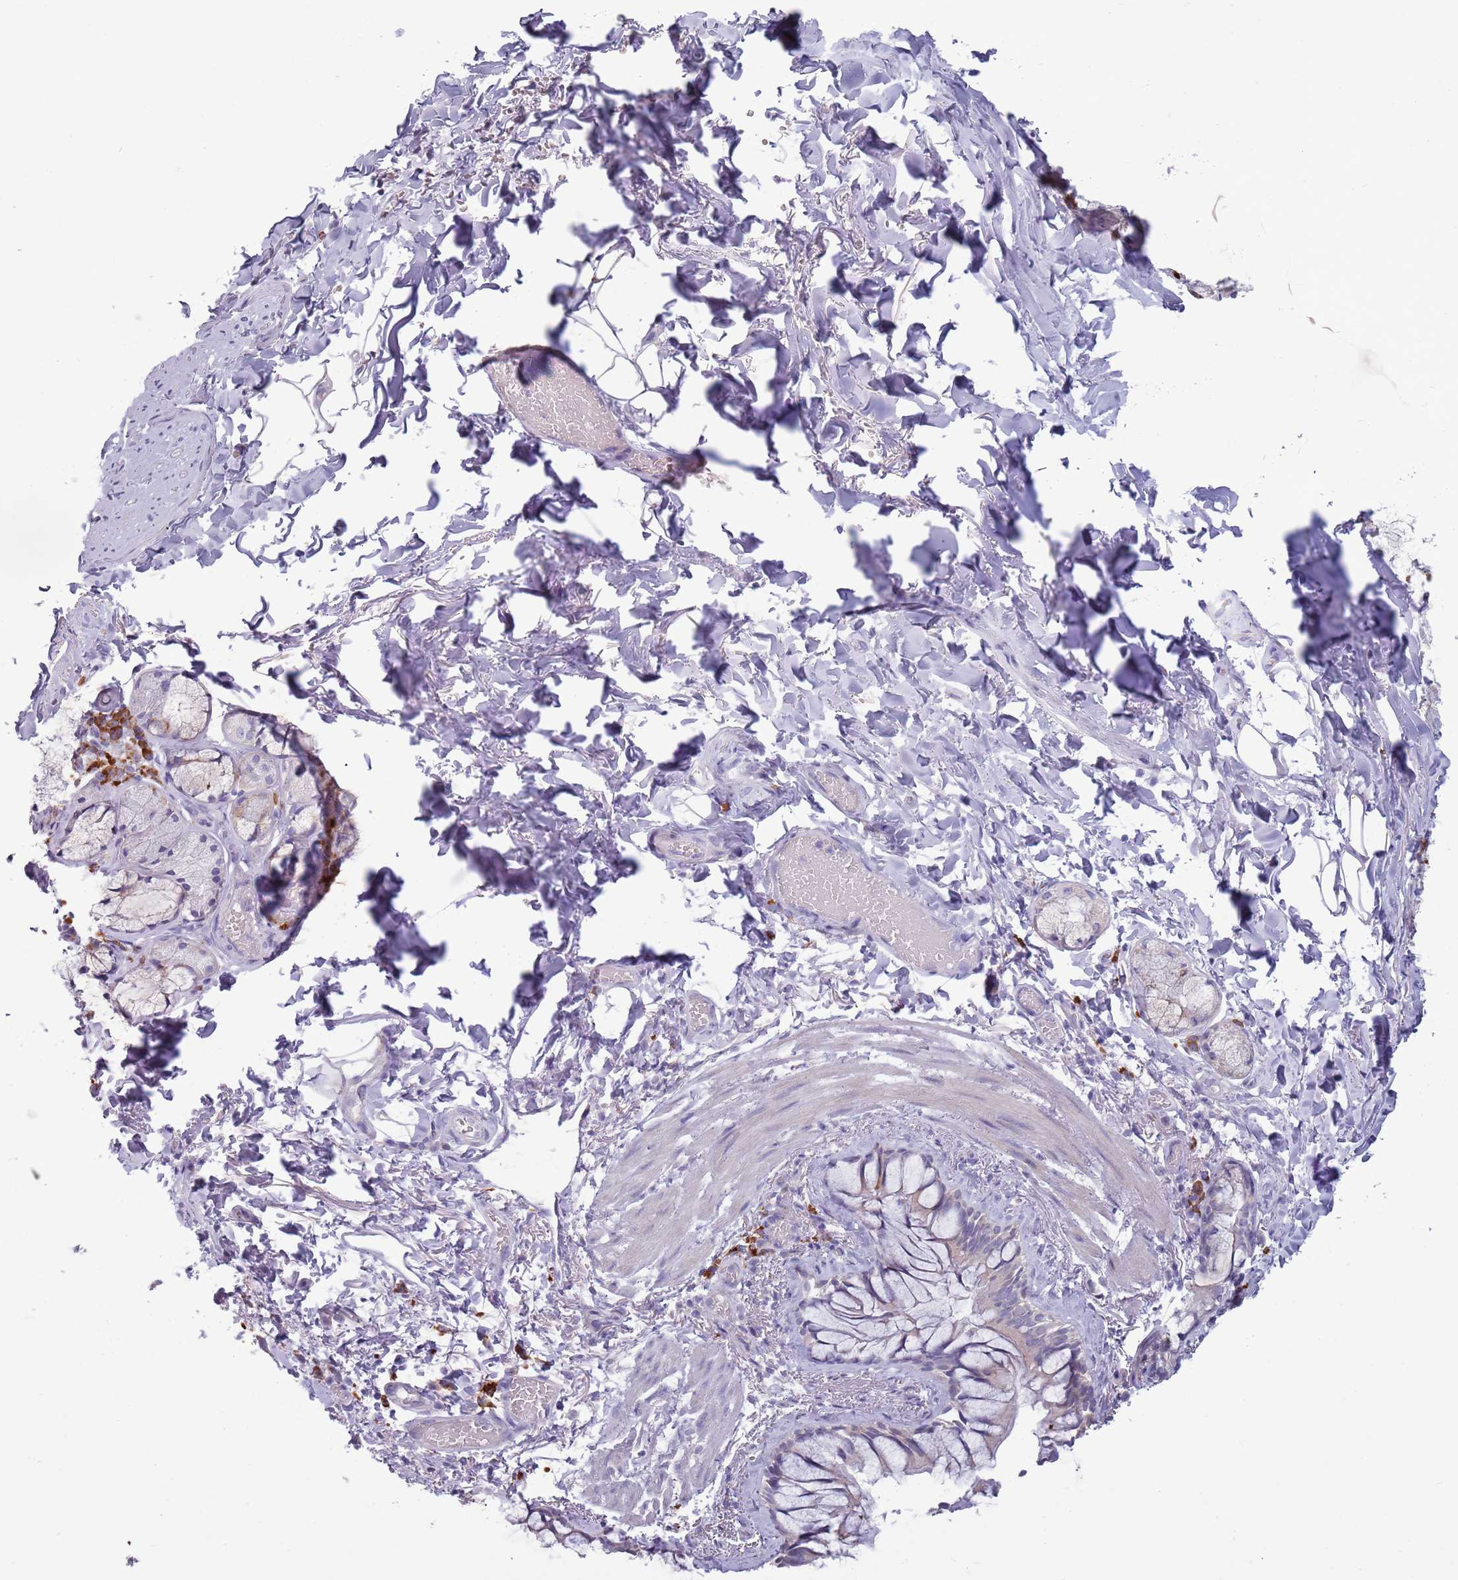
{"staining": {"intensity": "negative", "quantity": "none", "location": "none"}, "tissue": "bronchus", "cell_type": "Respiratory epithelial cells", "image_type": "normal", "snomed": [{"axis": "morphology", "description": "Normal tissue, NOS"}, {"axis": "topography", "description": "Cartilage tissue"}], "caption": "Human bronchus stained for a protein using immunohistochemistry shows no positivity in respiratory epithelial cells.", "gene": "LTB", "patient": {"sex": "male", "age": 63}}